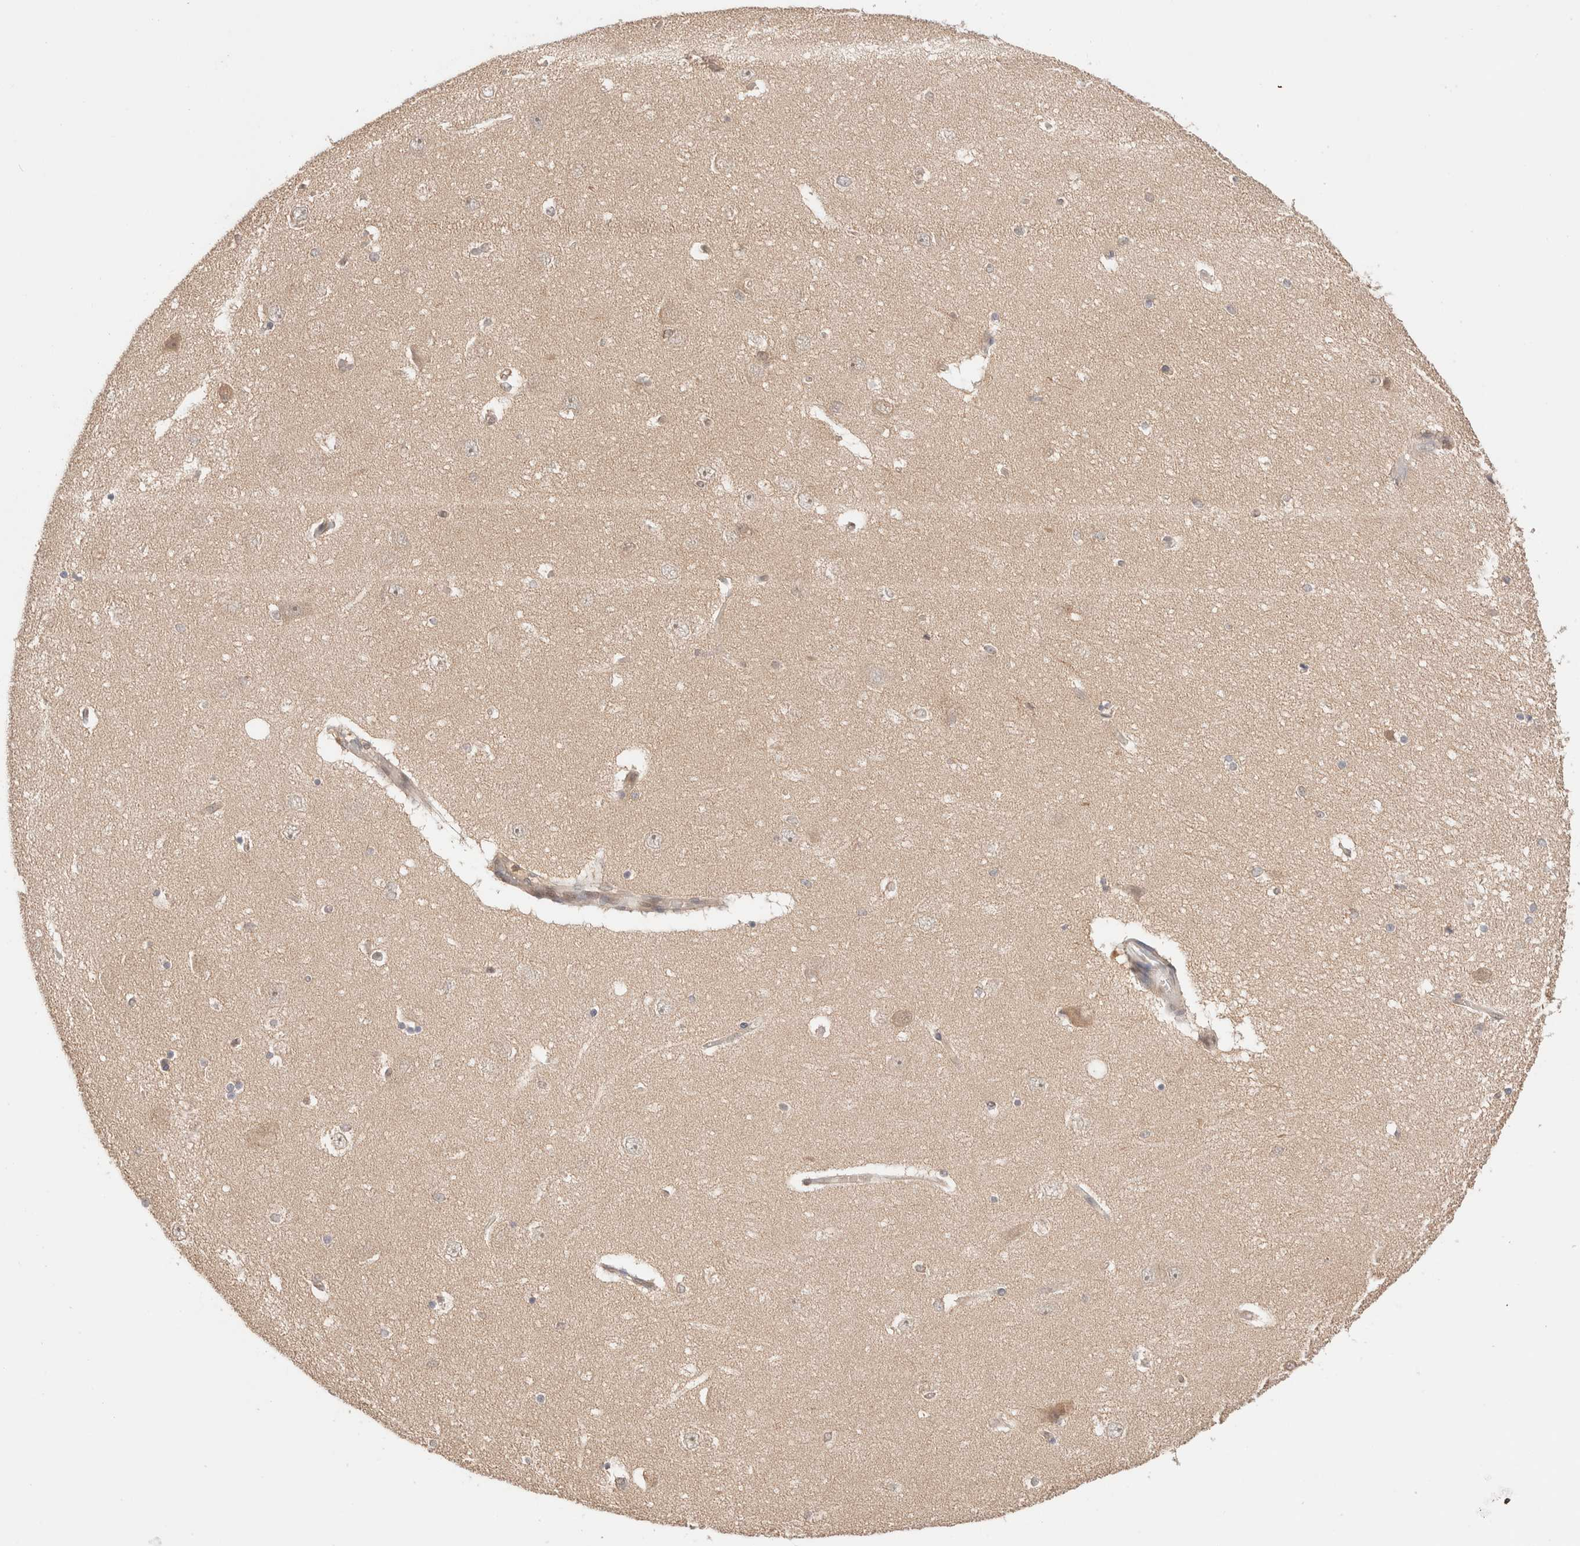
{"staining": {"intensity": "weak", "quantity": "25%-75%", "location": "cytoplasmic/membranous"}, "tissue": "hippocampus", "cell_type": "Glial cells", "image_type": "normal", "snomed": [{"axis": "morphology", "description": "Normal tissue, NOS"}, {"axis": "topography", "description": "Hippocampus"}], "caption": "IHC of normal human hippocampus demonstrates low levels of weak cytoplasmic/membranous expression in approximately 25%-75% of glial cells.", "gene": "XKR4", "patient": {"sex": "female", "age": 54}}